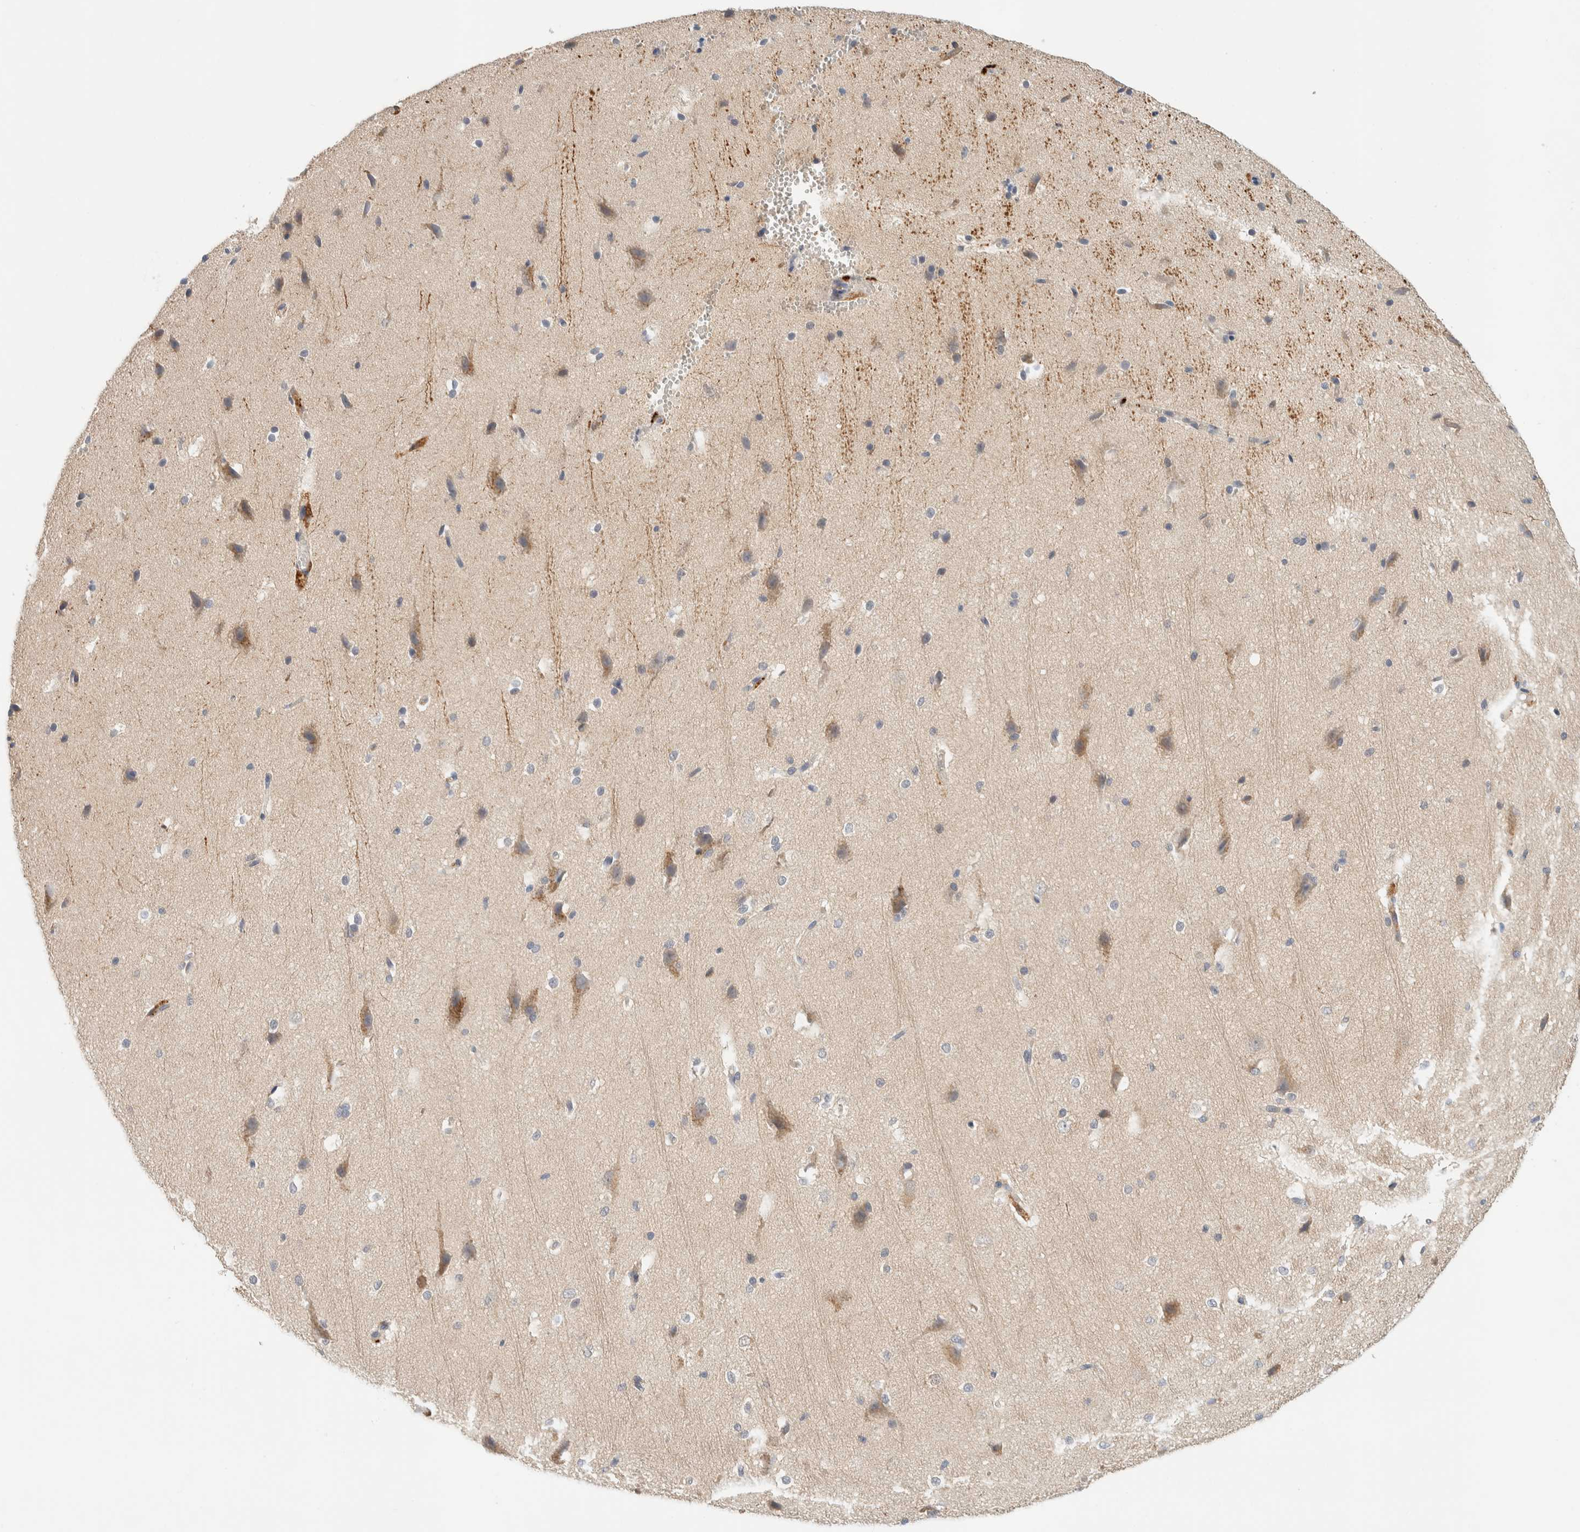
{"staining": {"intensity": "moderate", "quantity": "<25%", "location": "cytoplasmic/membranous"}, "tissue": "cerebral cortex", "cell_type": "Endothelial cells", "image_type": "normal", "snomed": [{"axis": "morphology", "description": "Normal tissue, NOS"}, {"axis": "morphology", "description": "Developmental malformation"}, {"axis": "topography", "description": "Cerebral cortex"}], "caption": "Immunohistochemistry (IHC) image of unremarkable cerebral cortex: human cerebral cortex stained using immunohistochemistry (IHC) reveals low levels of moderate protein expression localized specifically in the cytoplasmic/membranous of endothelial cells, appearing as a cytoplasmic/membranous brown color.", "gene": "GCLM", "patient": {"sex": "female", "age": 30}}